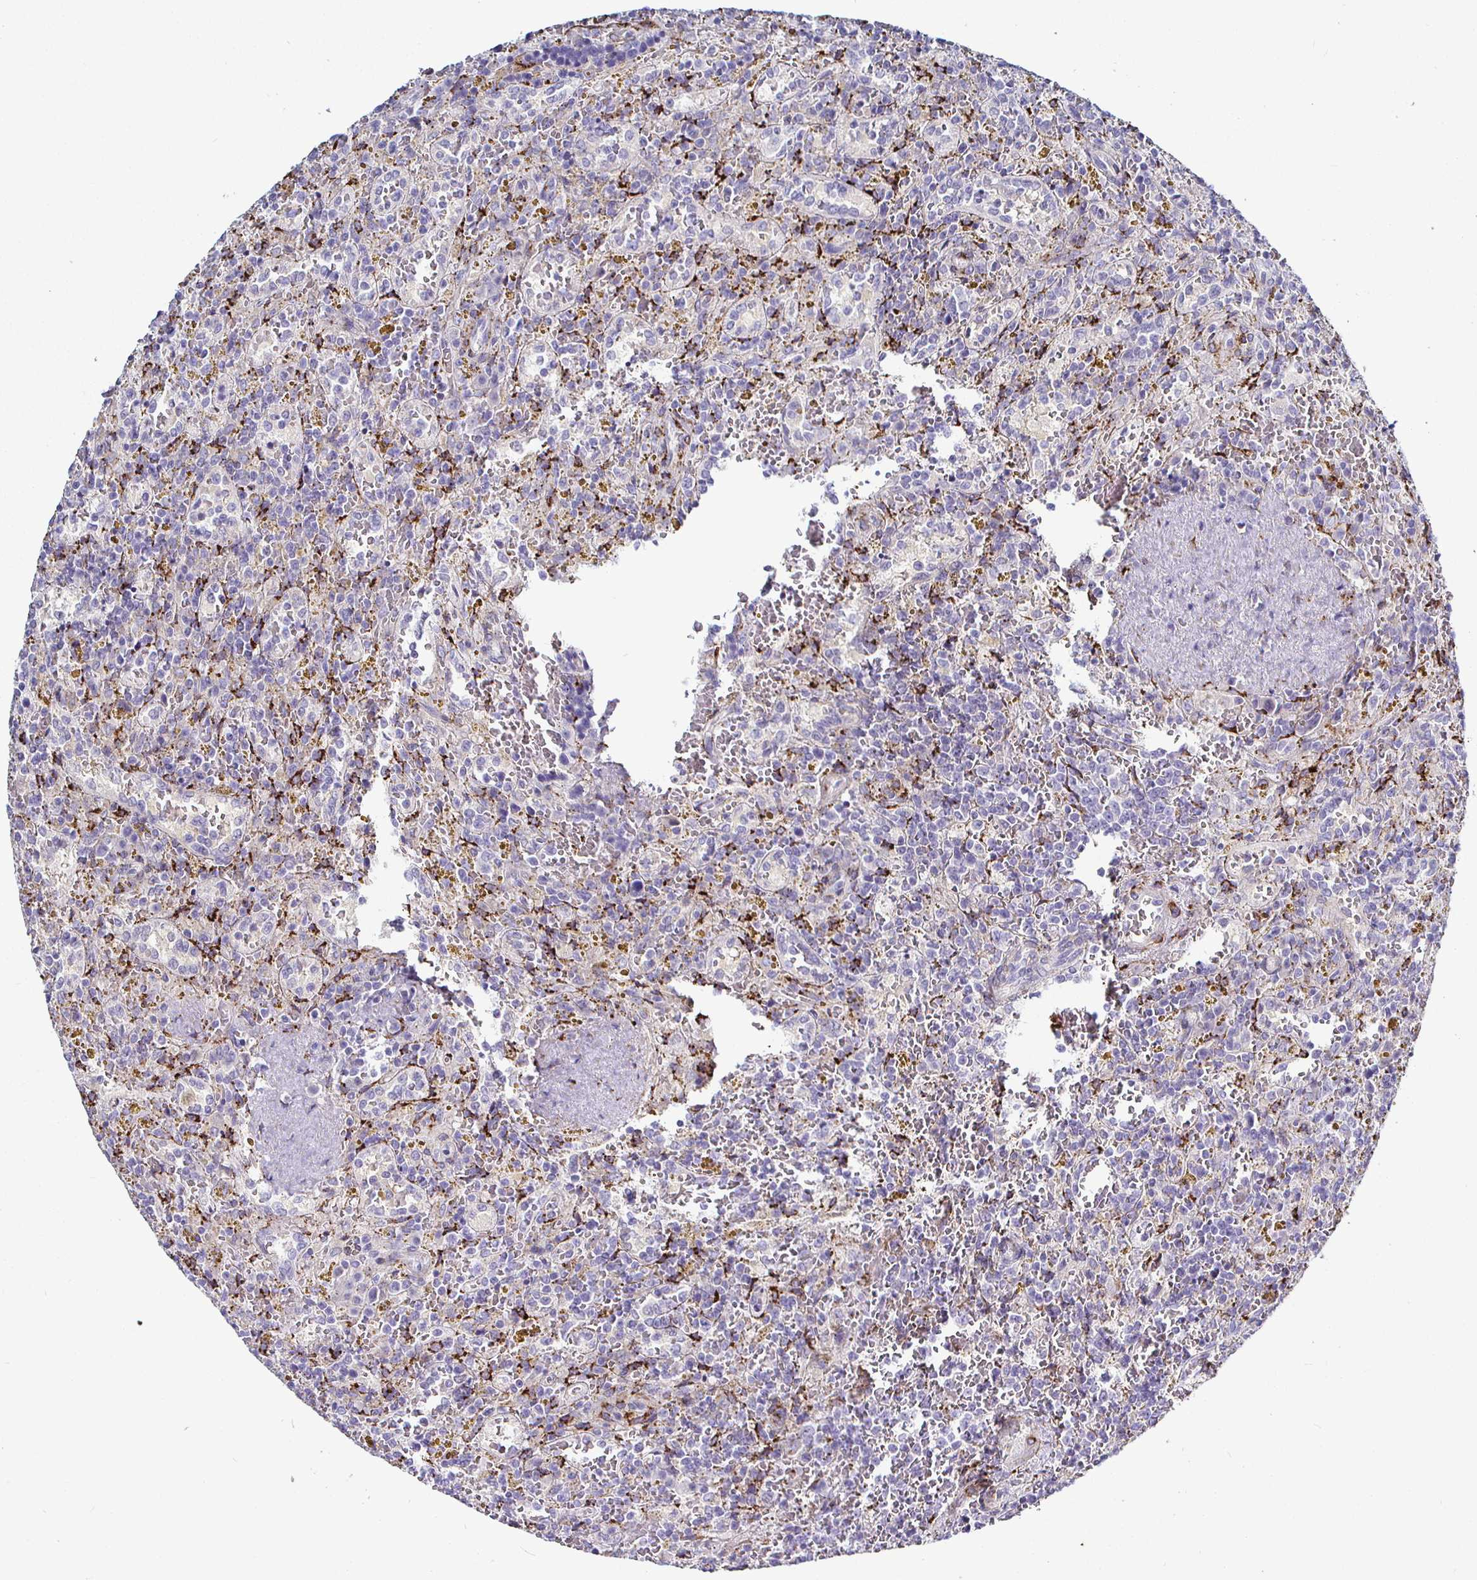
{"staining": {"intensity": "negative", "quantity": "none", "location": "none"}, "tissue": "lymphoma", "cell_type": "Tumor cells", "image_type": "cancer", "snomed": [{"axis": "morphology", "description": "Malignant lymphoma, non-Hodgkin's type, Low grade"}, {"axis": "topography", "description": "Spleen"}], "caption": "This is a photomicrograph of IHC staining of low-grade malignant lymphoma, non-Hodgkin's type, which shows no expression in tumor cells.", "gene": "P4HA2", "patient": {"sex": "female", "age": 65}}